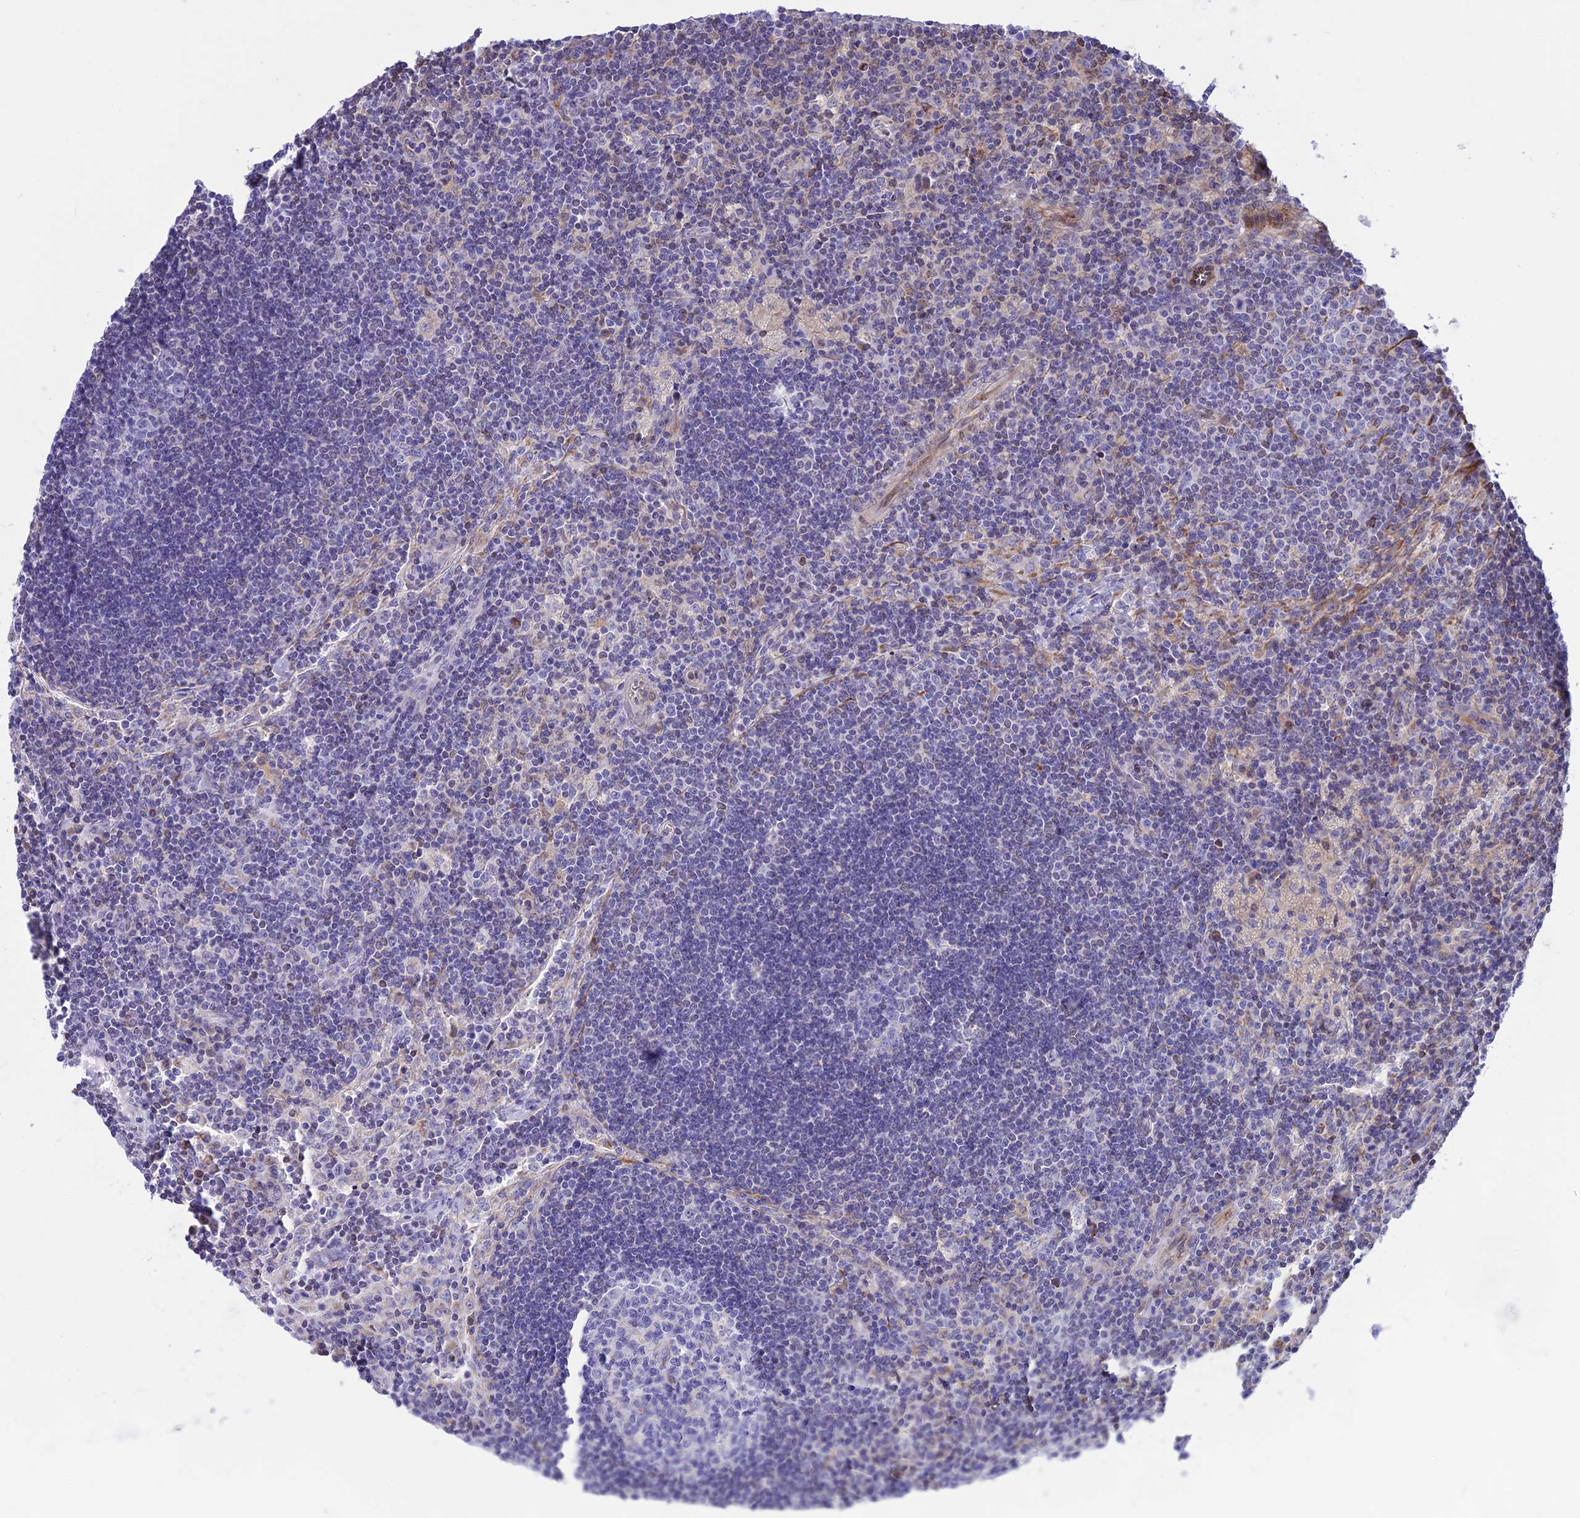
{"staining": {"intensity": "negative", "quantity": "none", "location": "none"}, "tissue": "lymph node", "cell_type": "Germinal center cells", "image_type": "normal", "snomed": [{"axis": "morphology", "description": "Normal tissue, NOS"}, {"axis": "topography", "description": "Lymph node"}], "caption": "High magnification brightfield microscopy of normal lymph node stained with DAB (3,3'-diaminobenzidine) (brown) and counterstained with hematoxylin (blue): germinal center cells show no significant positivity. (Brightfield microscopy of DAB IHC at high magnification).", "gene": "DOC2B", "patient": {"sex": "male", "age": 58}}